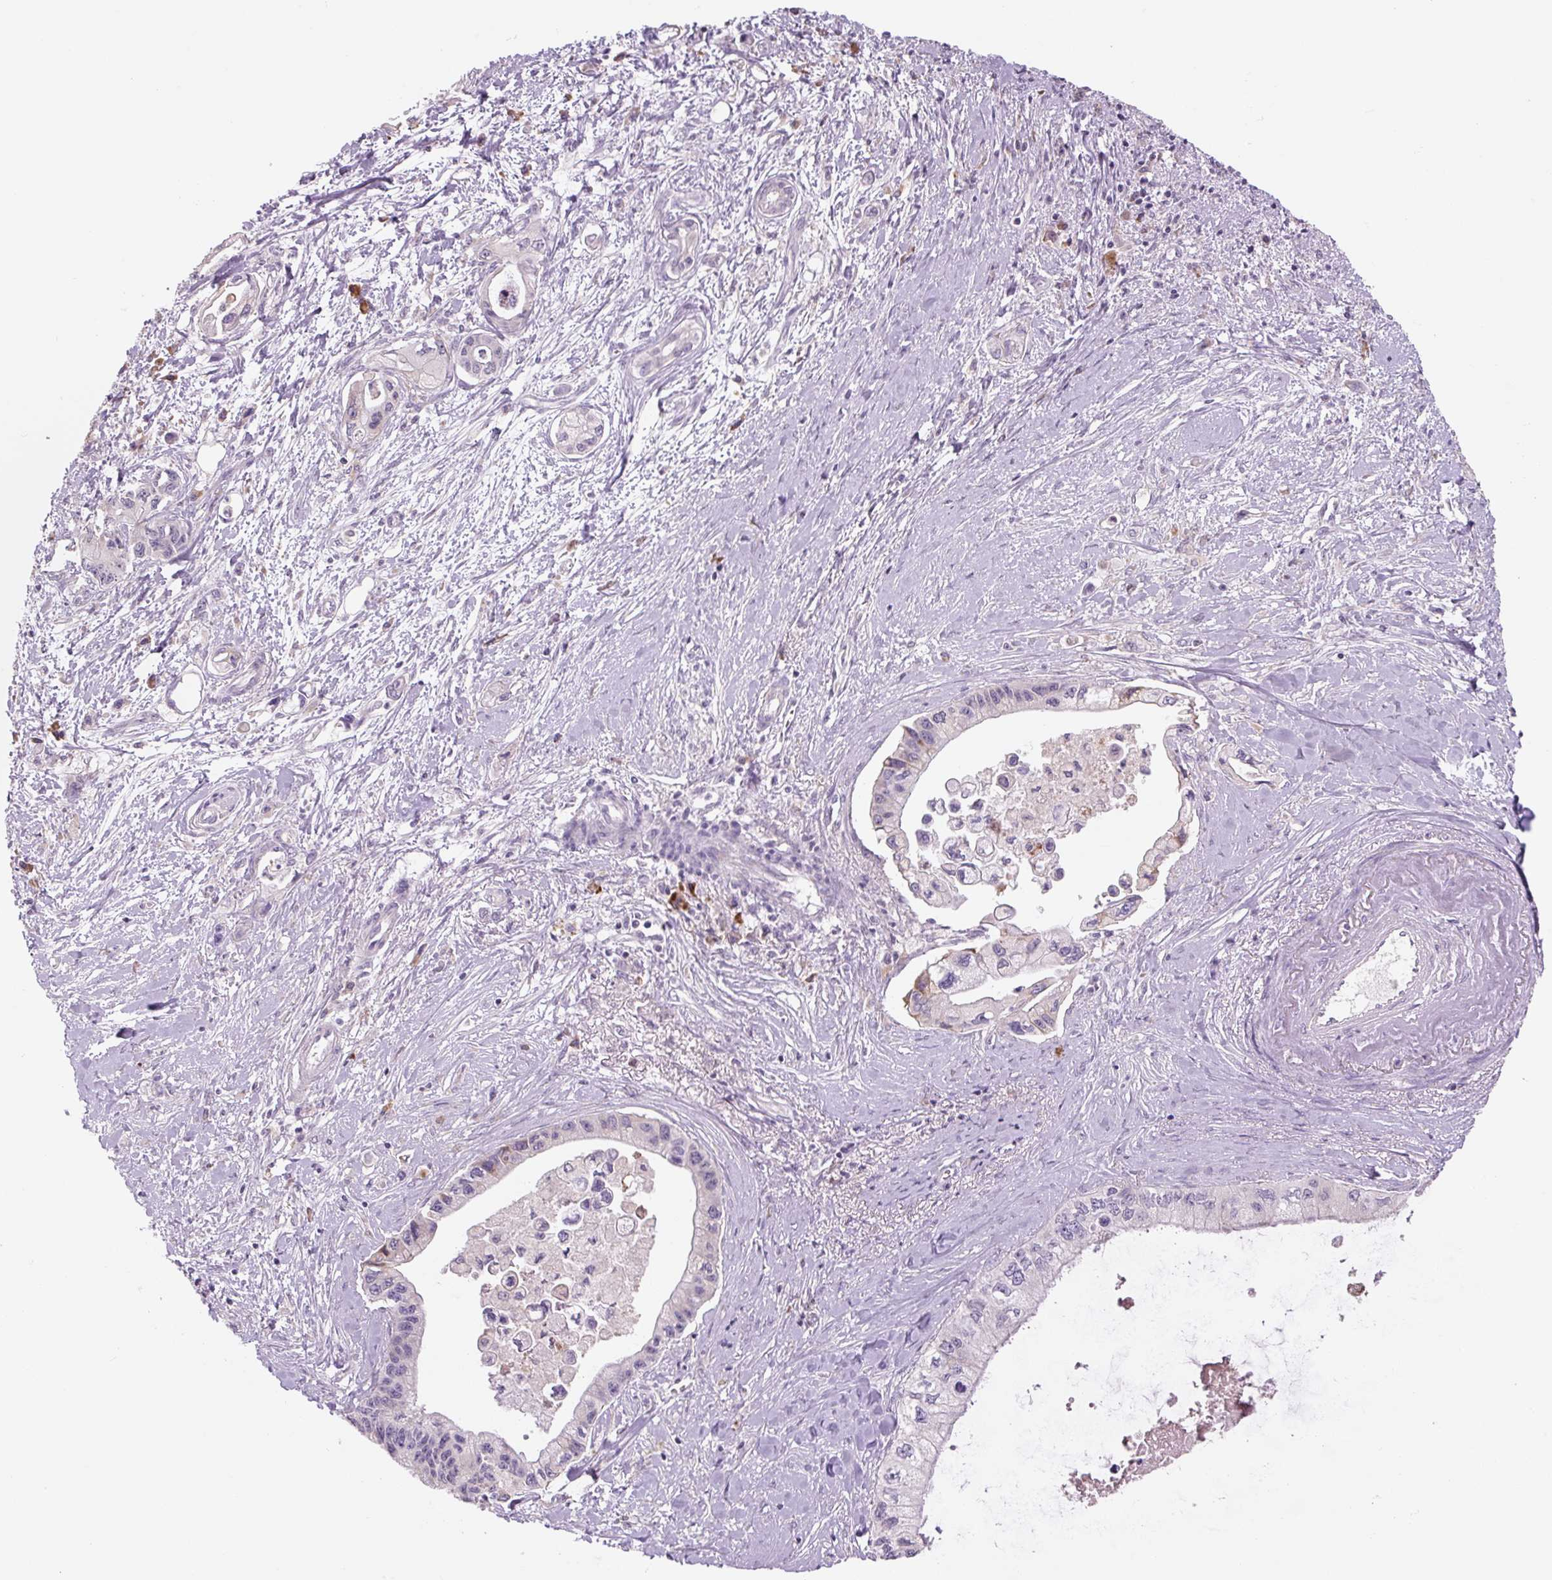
{"staining": {"intensity": "negative", "quantity": "none", "location": "none"}, "tissue": "pancreatic cancer", "cell_type": "Tumor cells", "image_type": "cancer", "snomed": [{"axis": "morphology", "description": "Adenocarcinoma, NOS"}, {"axis": "topography", "description": "Pancreas"}], "caption": "Pancreatic cancer (adenocarcinoma) stained for a protein using IHC reveals no positivity tumor cells.", "gene": "TMEM100", "patient": {"sex": "male", "age": 61}}